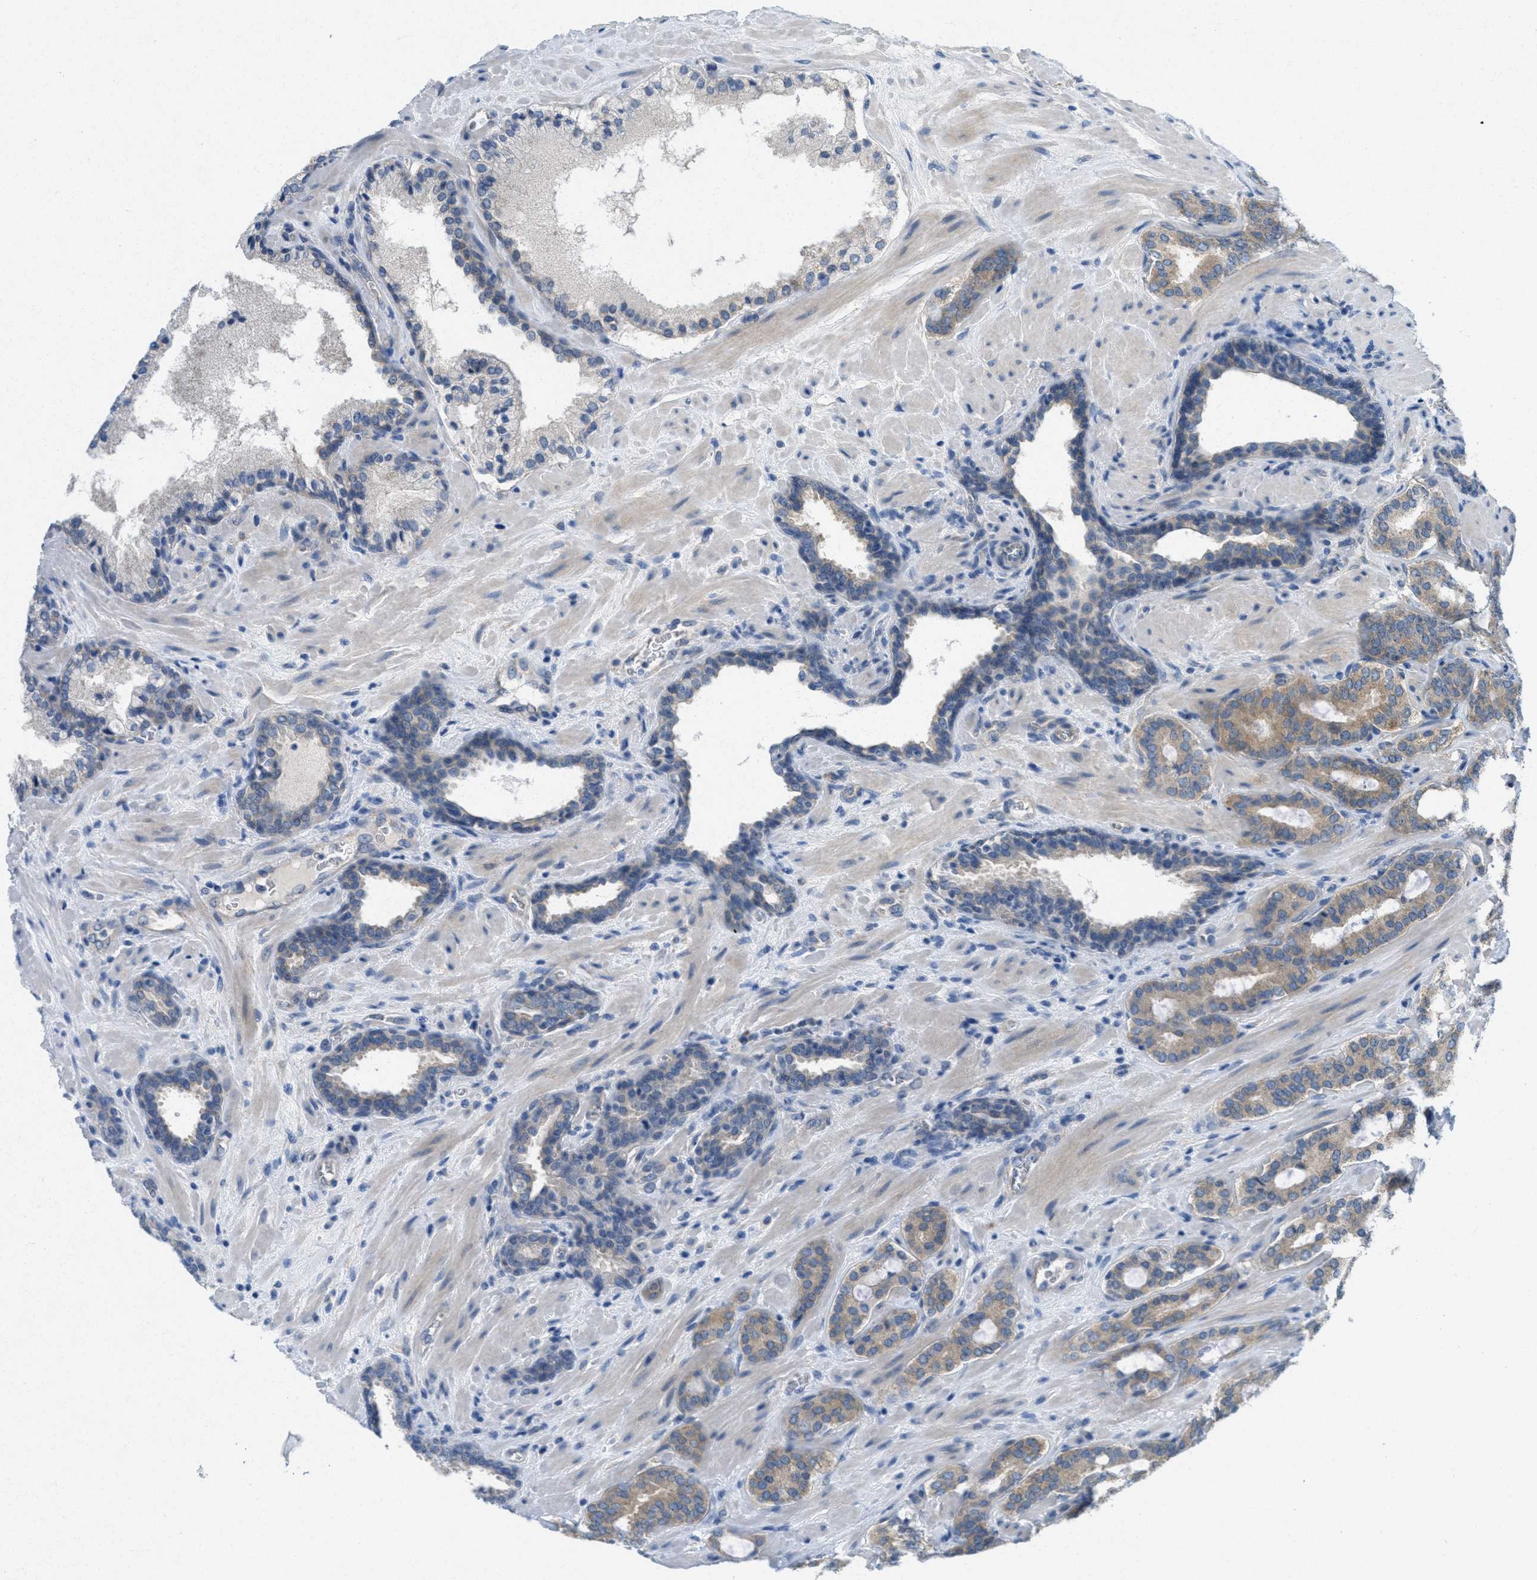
{"staining": {"intensity": "weak", "quantity": "<25%", "location": "cytoplasmic/membranous"}, "tissue": "prostate cancer", "cell_type": "Tumor cells", "image_type": "cancer", "snomed": [{"axis": "morphology", "description": "Adenocarcinoma, Low grade"}, {"axis": "topography", "description": "Prostate"}], "caption": "The micrograph exhibits no staining of tumor cells in prostate adenocarcinoma (low-grade).", "gene": "ZFYVE9", "patient": {"sex": "male", "age": 63}}